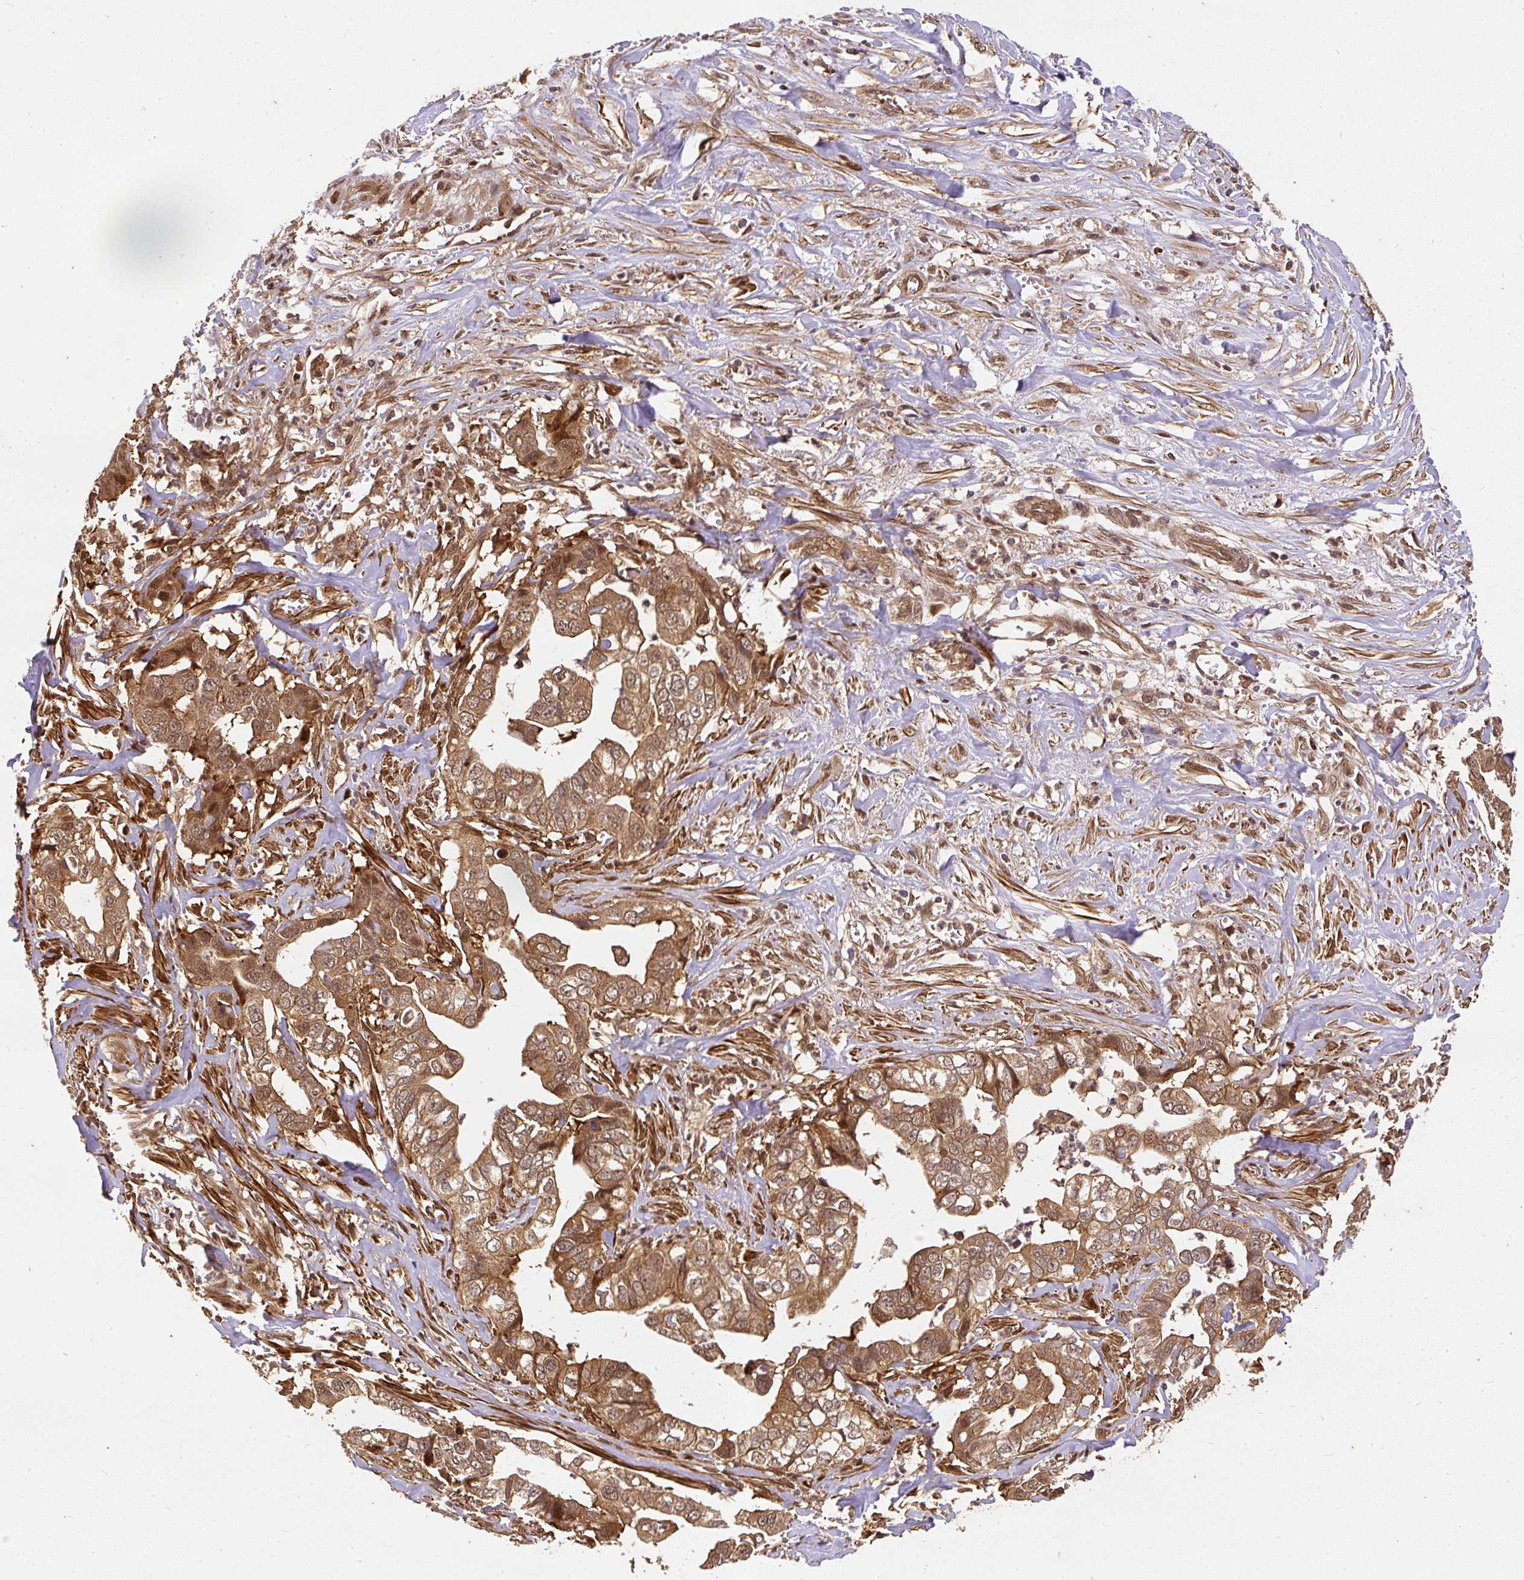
{"staining": {"intensity": "moderate", "quantity": ">75%", "location": "cytoplasmic/membranous,nuclear"}, "tissue": "liver cancer", "cell_type": "Tumor cells", "image_type": "cancer", "snomed": [{"axis": "morphology", "description": "Cholangiocarcinoma"}, {"axis": "topography", "description": "Liver"}], "caption": "Tumor cells show medium levels of moderate cytoplasmic/membranous and nuclear expression in approximately >75% of cells in cholangiocarcinoma (liver). The staining is performed using DAB (3,3'-diaminobenzidine) brown chromogen to label protein expression. The nuclei are counter-stained blue using hematoxylin.", "gene": "PSMD1", "patient": {"sex": "female", "age": 79}}